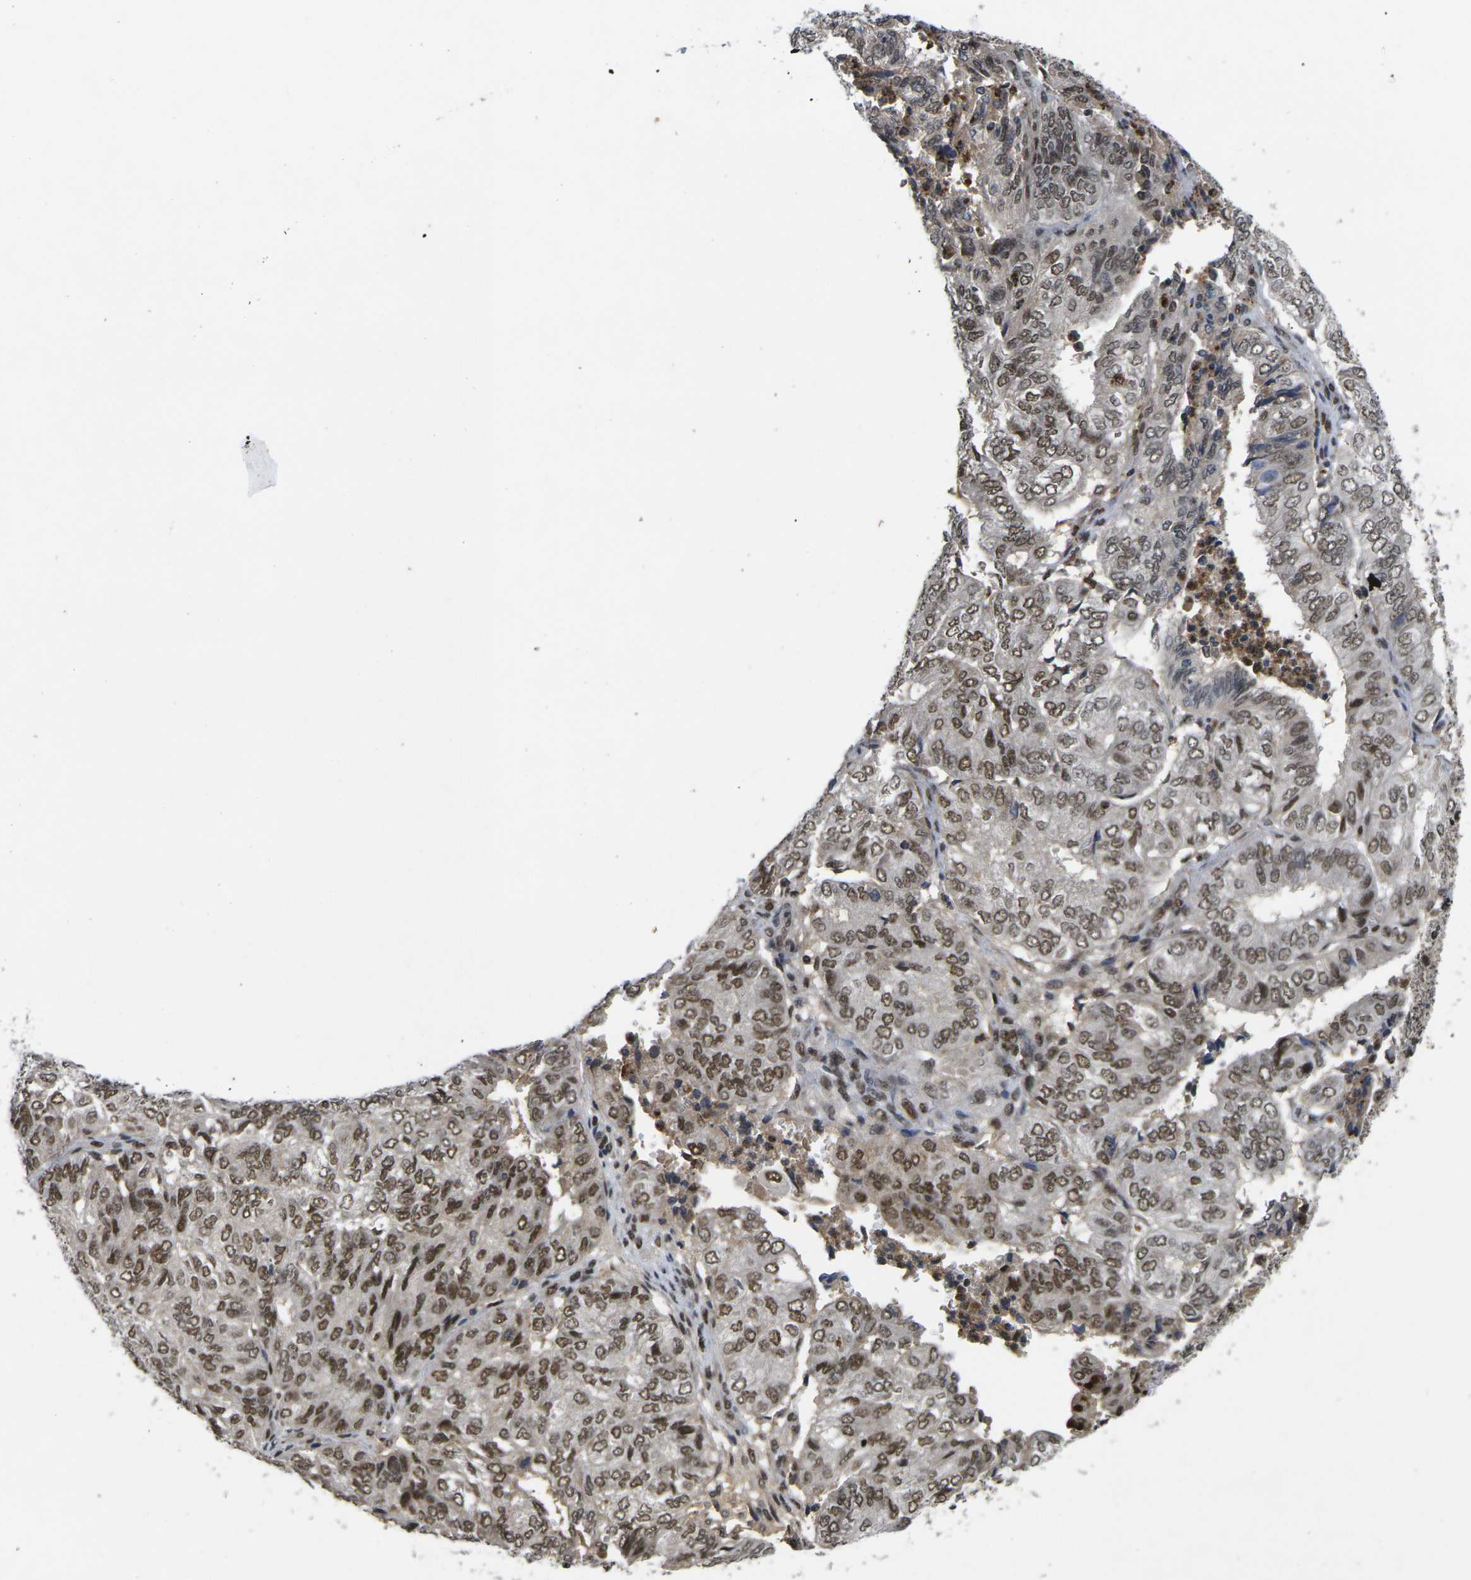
{"staining": {"intensity": "strong", "quantity": ">75%", "location": "nuclear"}, "tissue": "endometrial cancer", "cell_type": "Tumor cells", "image_type": "cancer", "snomed": [{"axis": "morphology", "description": "Adenocarcinoma, NOS"}, {"axis": "topography", "description": "Uterus"}], "caption": "Tumor cells display high levels of strong nuclear staining in about >75% of cells in human endometrial adenocarcinoma.", "gene": "GTF2E1", "patient": {"sex": "female", "age": 60}}